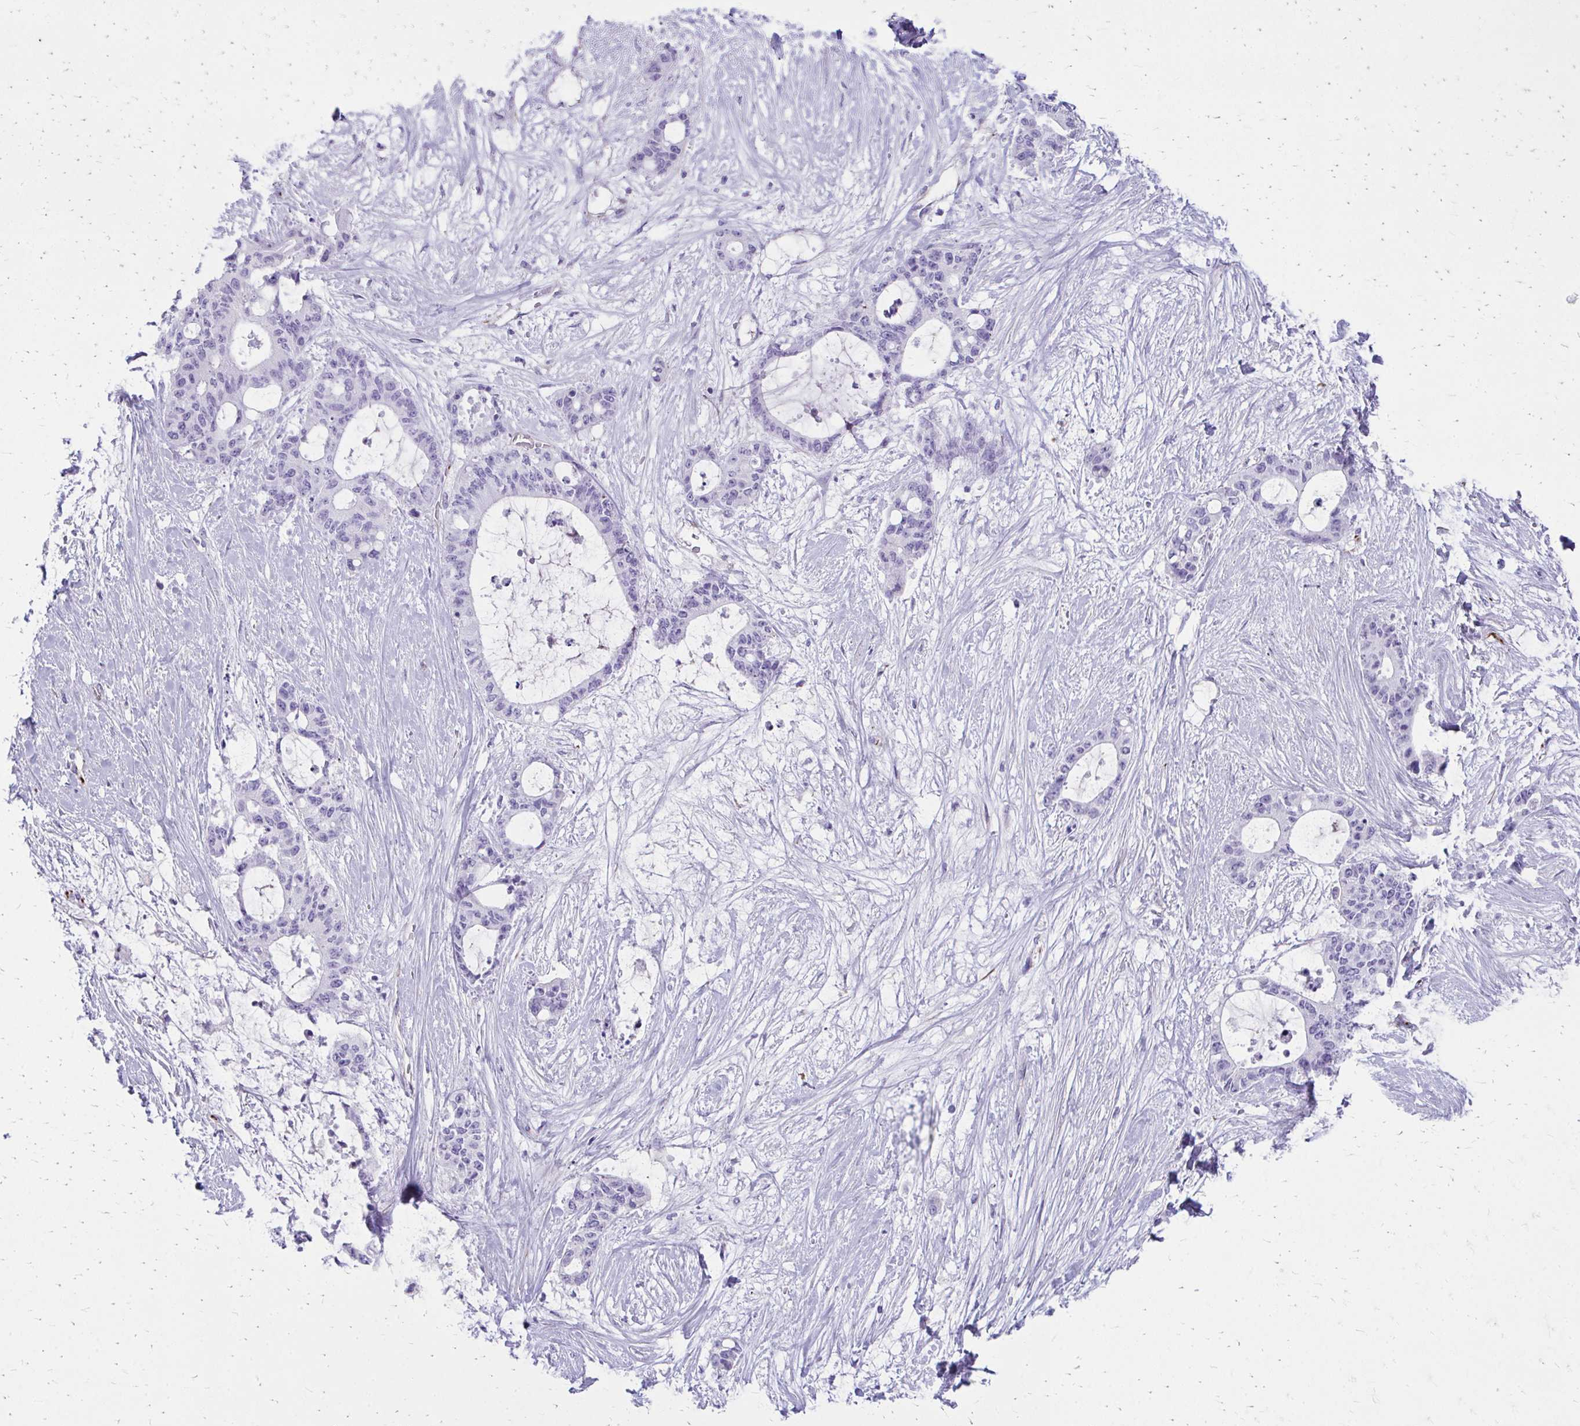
{"staining": {"intensity": "negative", "quantity": "none", "location": "none"}, "tissue": "liver cancer", "cell_type": "Tumor cells", "image_type": "cancer", "snomed": [{"axis": "morphology", "description": "Normal tissue, NOS"}, {"axis": "morphology", "description": "Cholangiocarcinoma"}, {"axis": "topography", "description": "Liver"}, {"axis": "topography", "description": "Peripheral nerve tissue"}], "caption": "A photomicrograph of liver cancer (cholangiocarcinoma) stained for a protein exhibits no brown staining in tumor cells.", "gene": "TRIM6", "patient": {"sex": "female", "age": 73}}